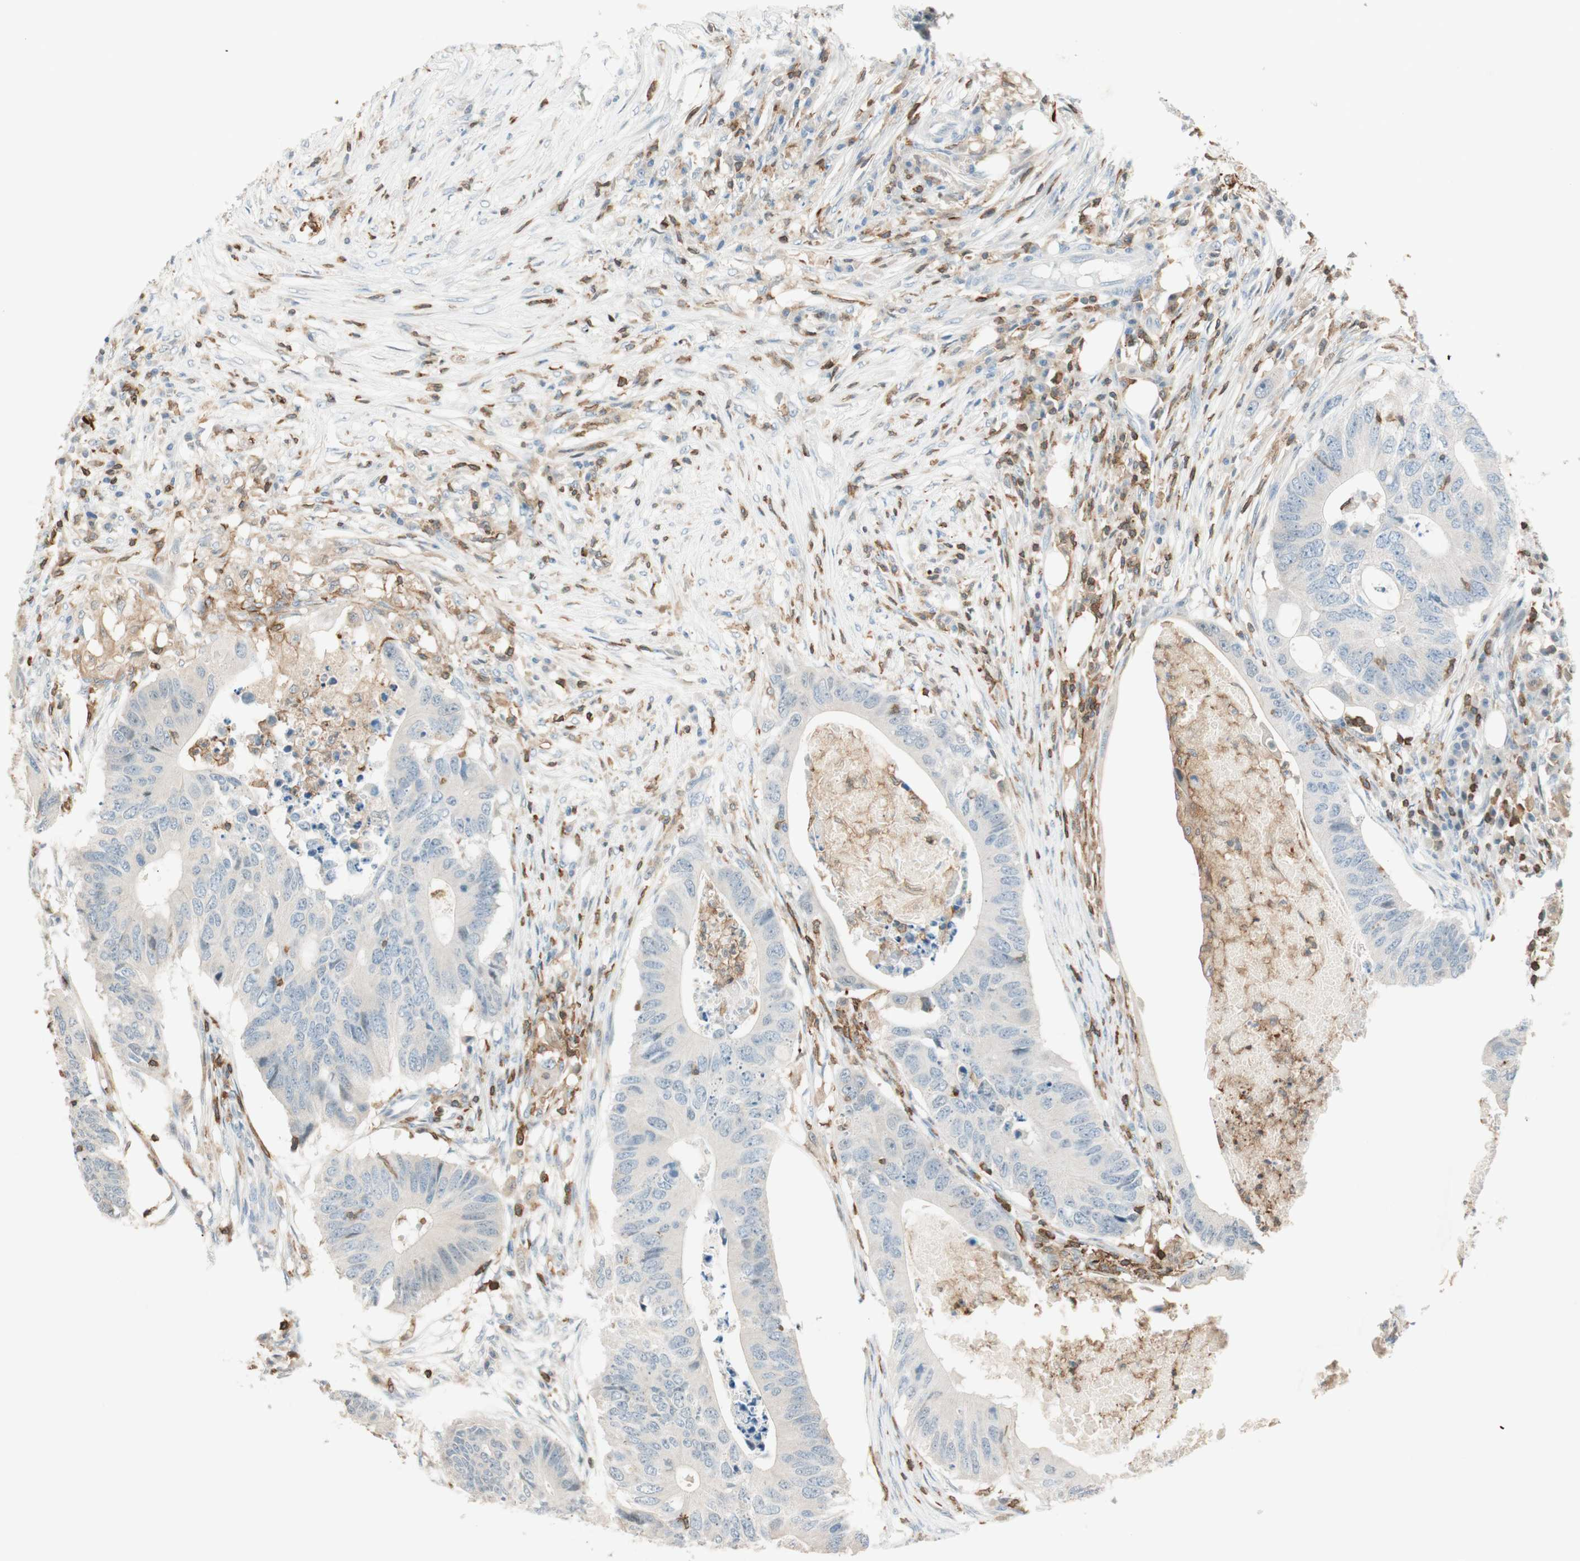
{"staining": {"intensity": "weak", "quantity": "25%-75%", "location": "cytoplasmic/membranous"}, "tissue": "colorectal cancer", "cell_type": "Tumor cells", "image_type": "cancer", "snomed": [{"axis": "morphology", "description": "Adenocarcinoma, NOS"}, {"axis": "topography", "description": "Colon"}], "caption": "An image showing weak cytoplasmic/membranous expression in approximately 25%-75% of tumor cells in colorectal cancer, as visualized by brown immunohistochemical staining.", "gene": "HPGD", "patient": {"sex": "male", "age": 71}}